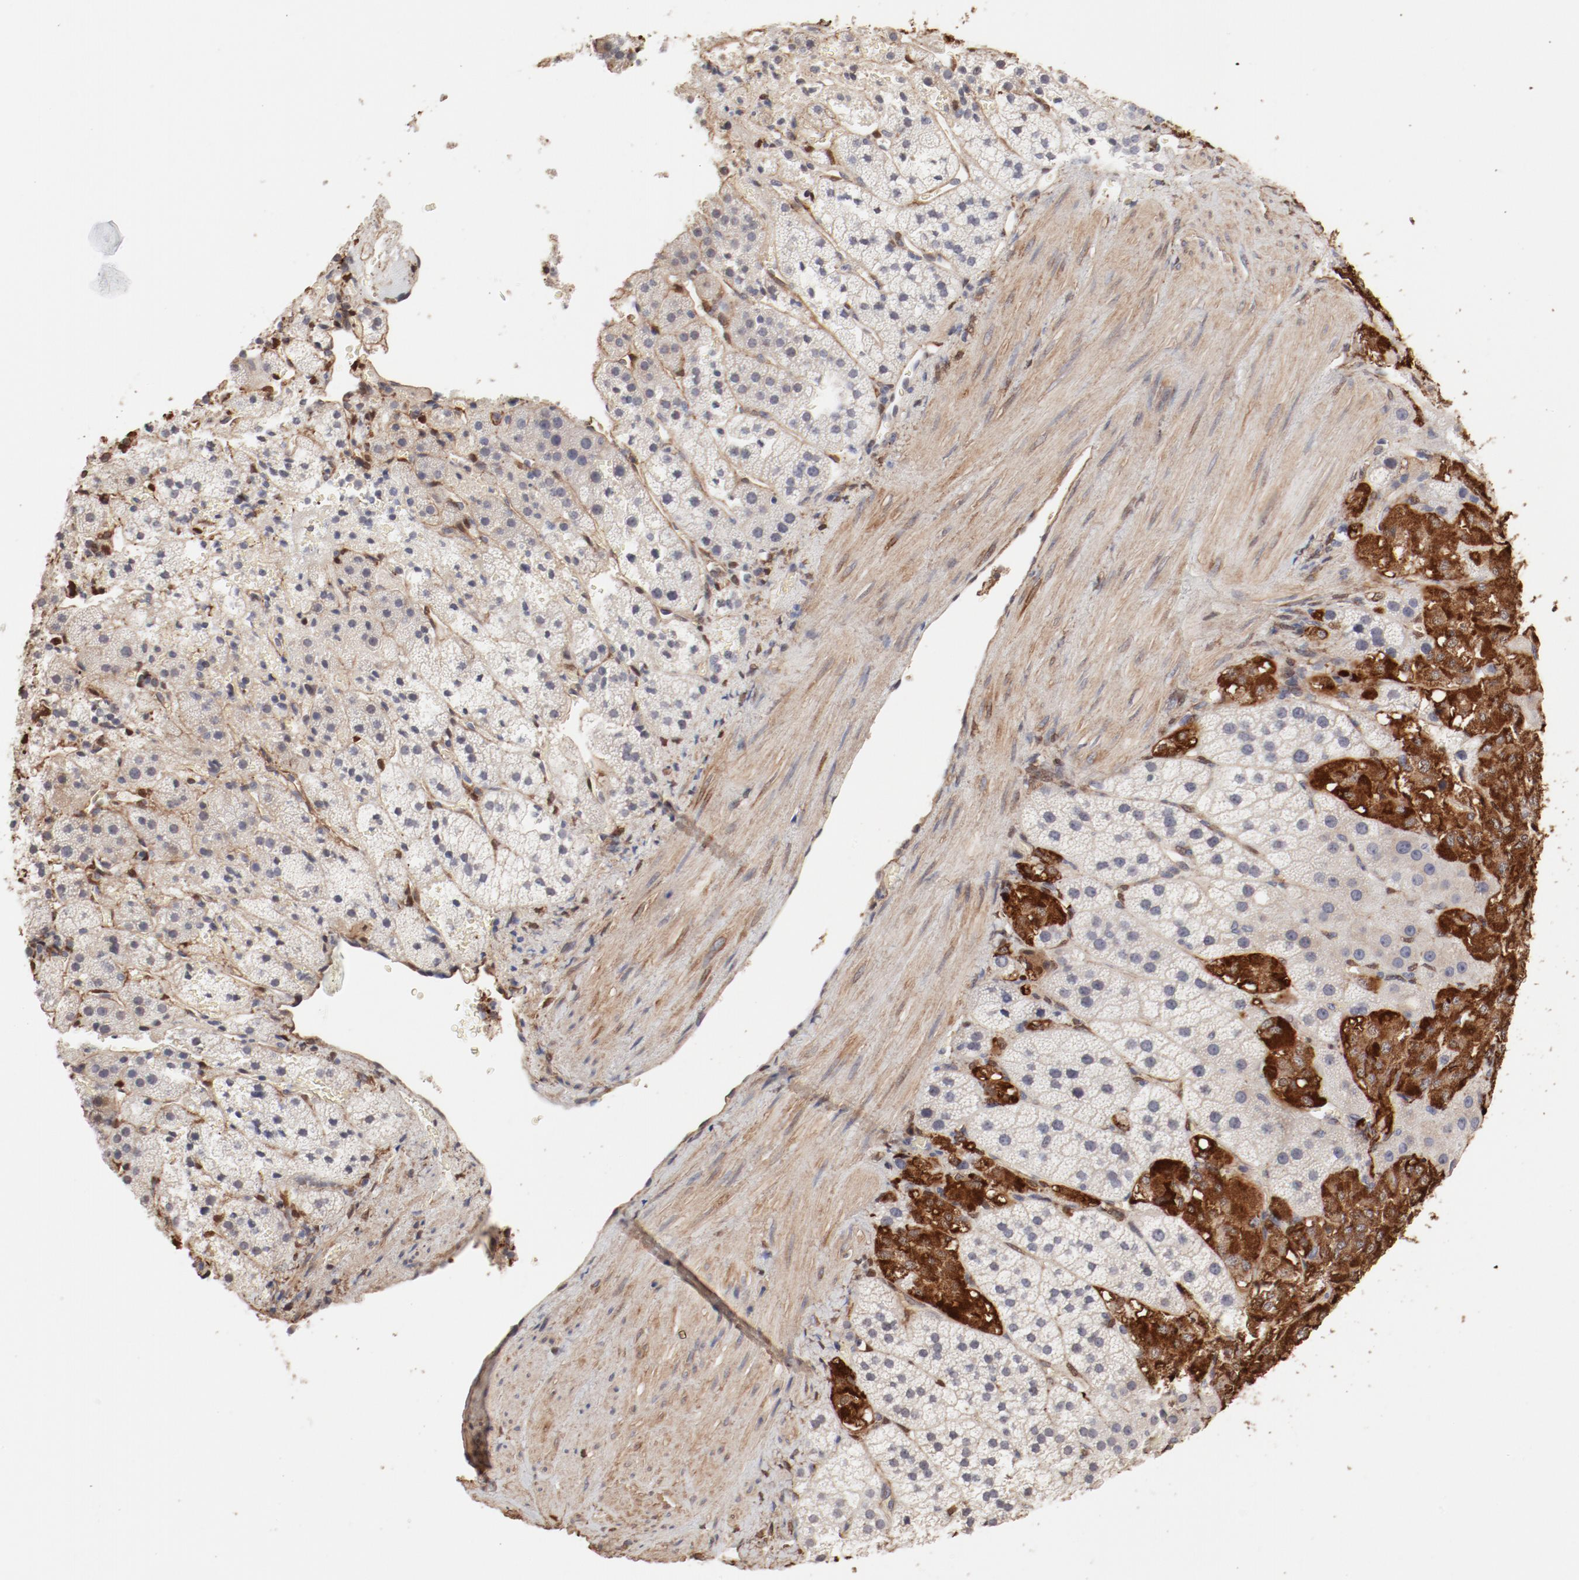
{"staining": {"intensity": "strong", "quantity": "25%-75%", "location": "cytoplasmic/membranous"}, "tissue": "adrenal gland", "cell_type": "Glandular cells", "image_type": "normal", "snomed": [{"axis": "morphology", "description": "Normal tissue, NOS"}, {"axis": "topography", "description": "Adrenal gland"}], "caption": "IHC micrograph of normal adrenal gland: adrenal gland stained using immunohistochemistry displays high levels of strong protein expression localized specifically in the cytoplasmic/membranous of glandular cells, appearing as a cytoplasmic/membranous brown color.", "gene": "MAGED4B", "patient": {"sex": "female", "age": 44}}